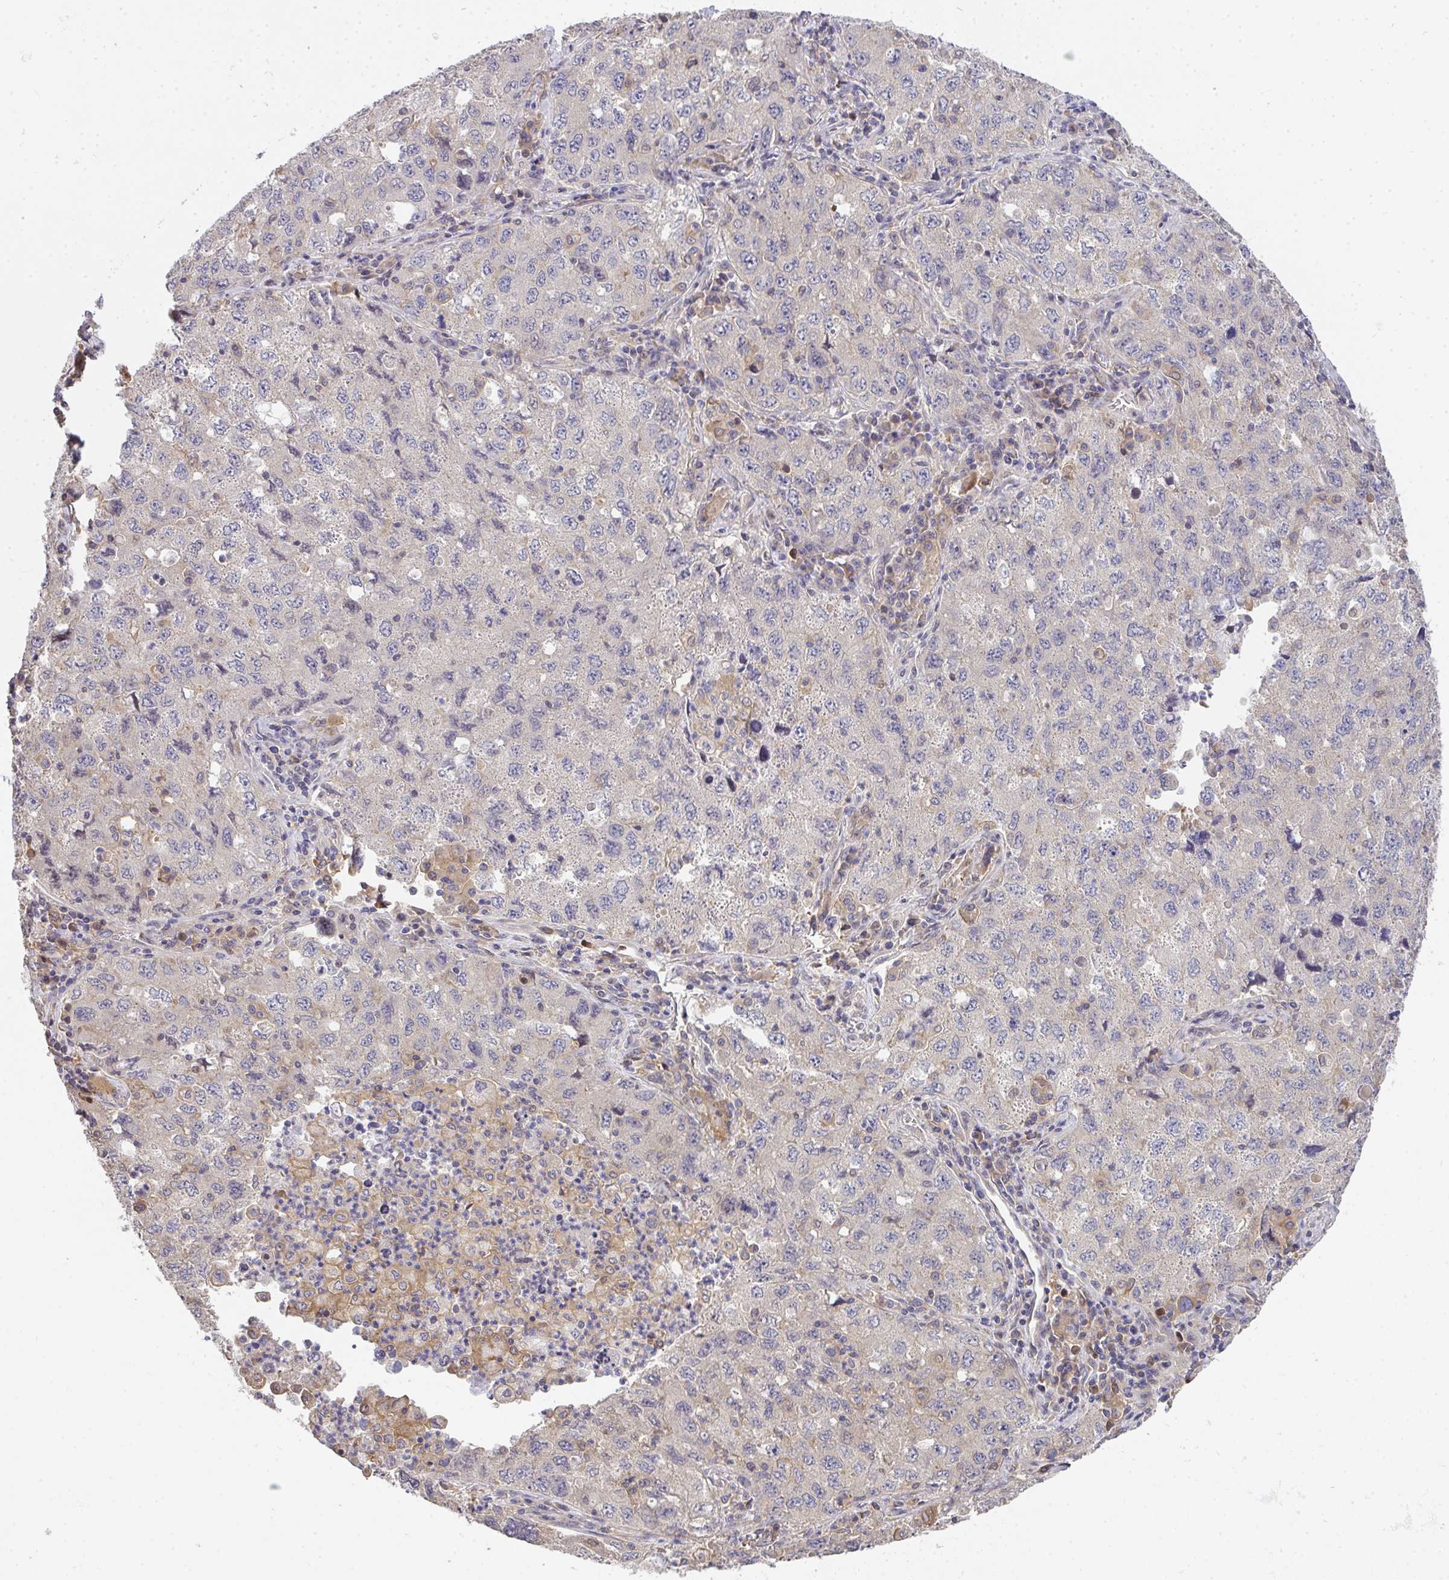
{"staining": {"intensity": "negative", "quantity": "none", "location": "none"}, "tissue": "lung cancer", "cell_type": "Tumor cells", "image_type": "cancer", "snomed": [{"axis": "morphology", "description": "Adenocarcinoma, NOS"}, {"axis": "topography", "description": "Lung"}], "caption": "This is an immunohistochemistry (IHC) image of lung cancer. There is no staining in tumor cells.", "gene": "EEF1AKMT1", "patient": {"sex": "female", "age": 57}}